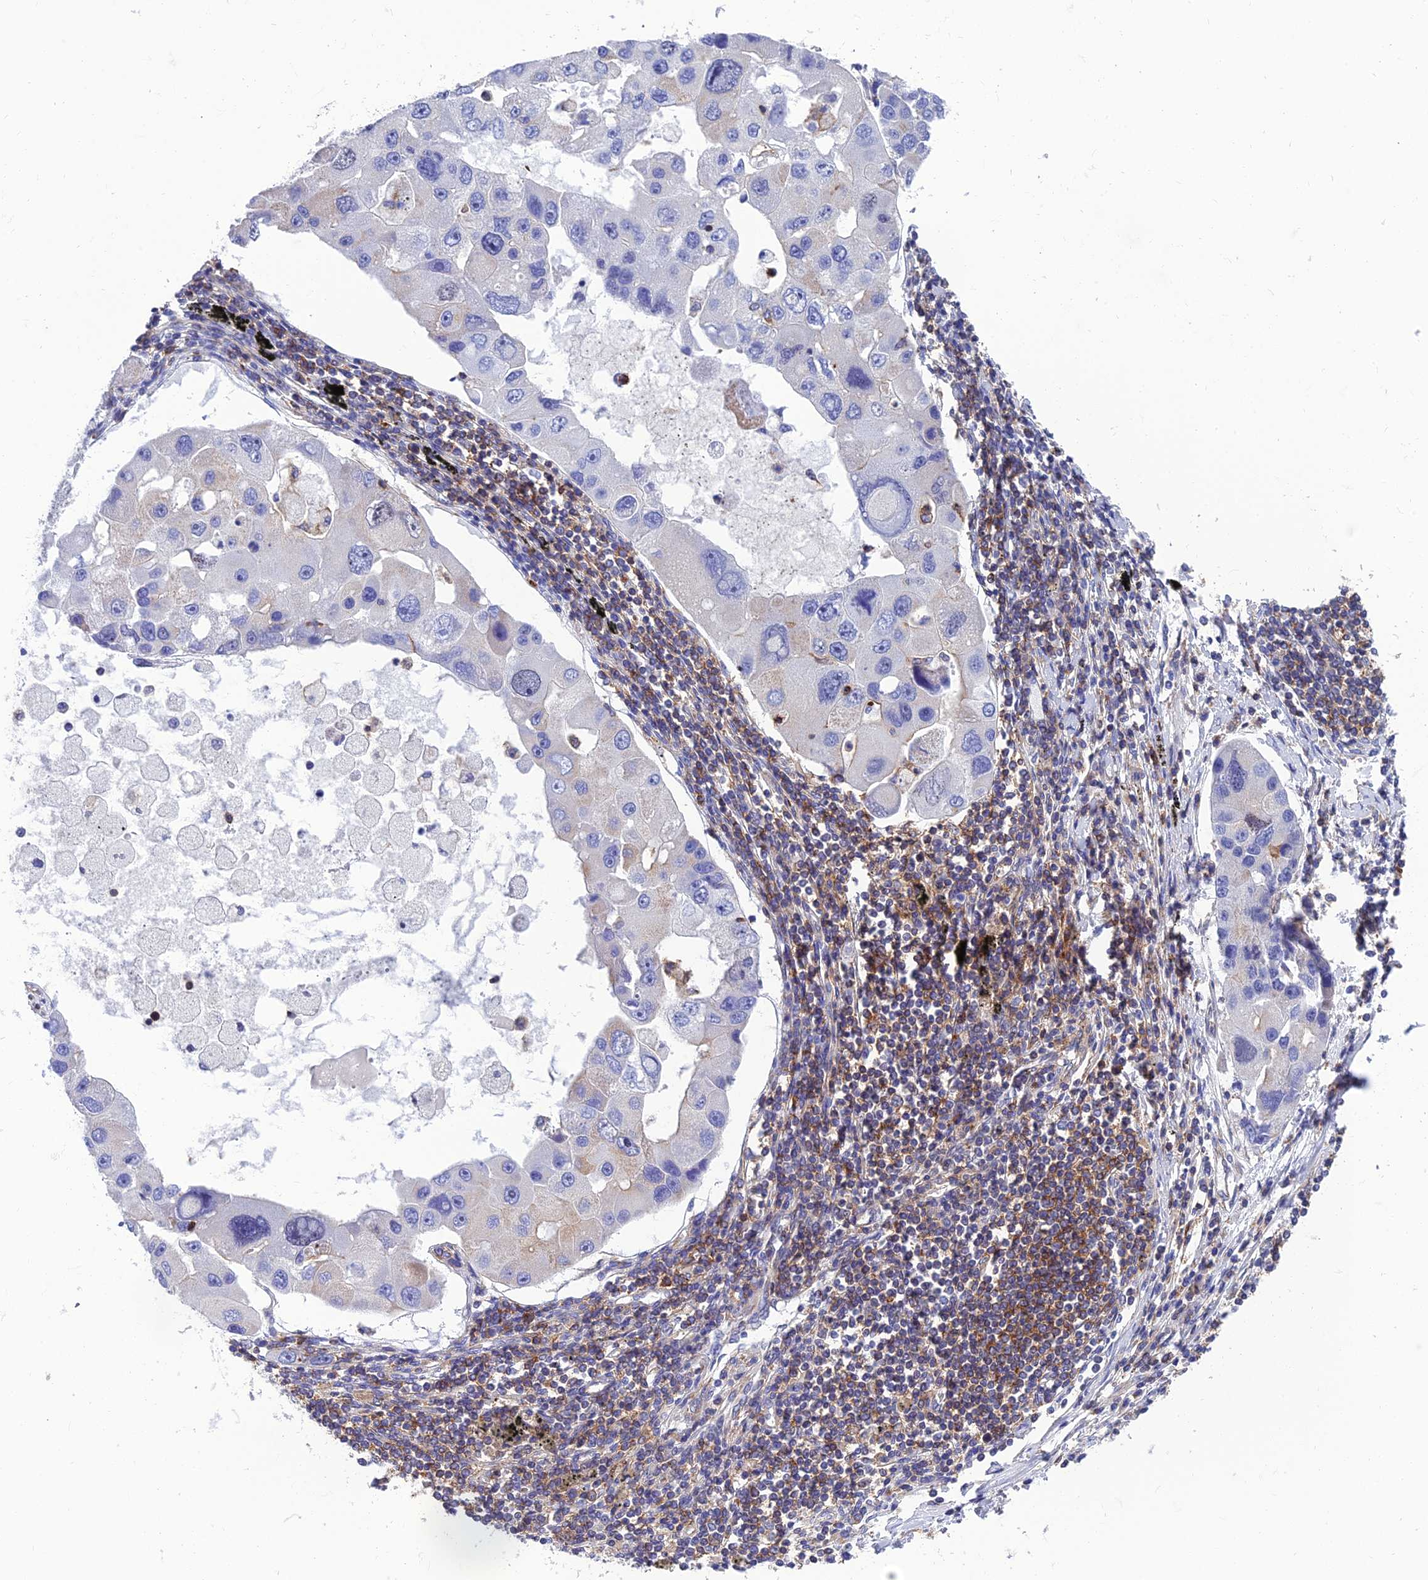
{"staining": {"intensity": "weak", "quantity": "<25%", "location": "cytoplasmic/membranous"}, "tissue": "lung cancer", "cell_type": "Tumor cells", "image_type": "cancer", "snomed": [{"axis": "morphology", "description": "Adenocarcinoma, NOS"}, {"axis": "topography", "description": "Lung"}], "caption": "A high-resolution image shows immunohistochemistry staining of lung cancer, which reveals no significant positivity in tumor cells.", "gene": "PPP1R18", "patient": {"sex": "female", "age": 54}}